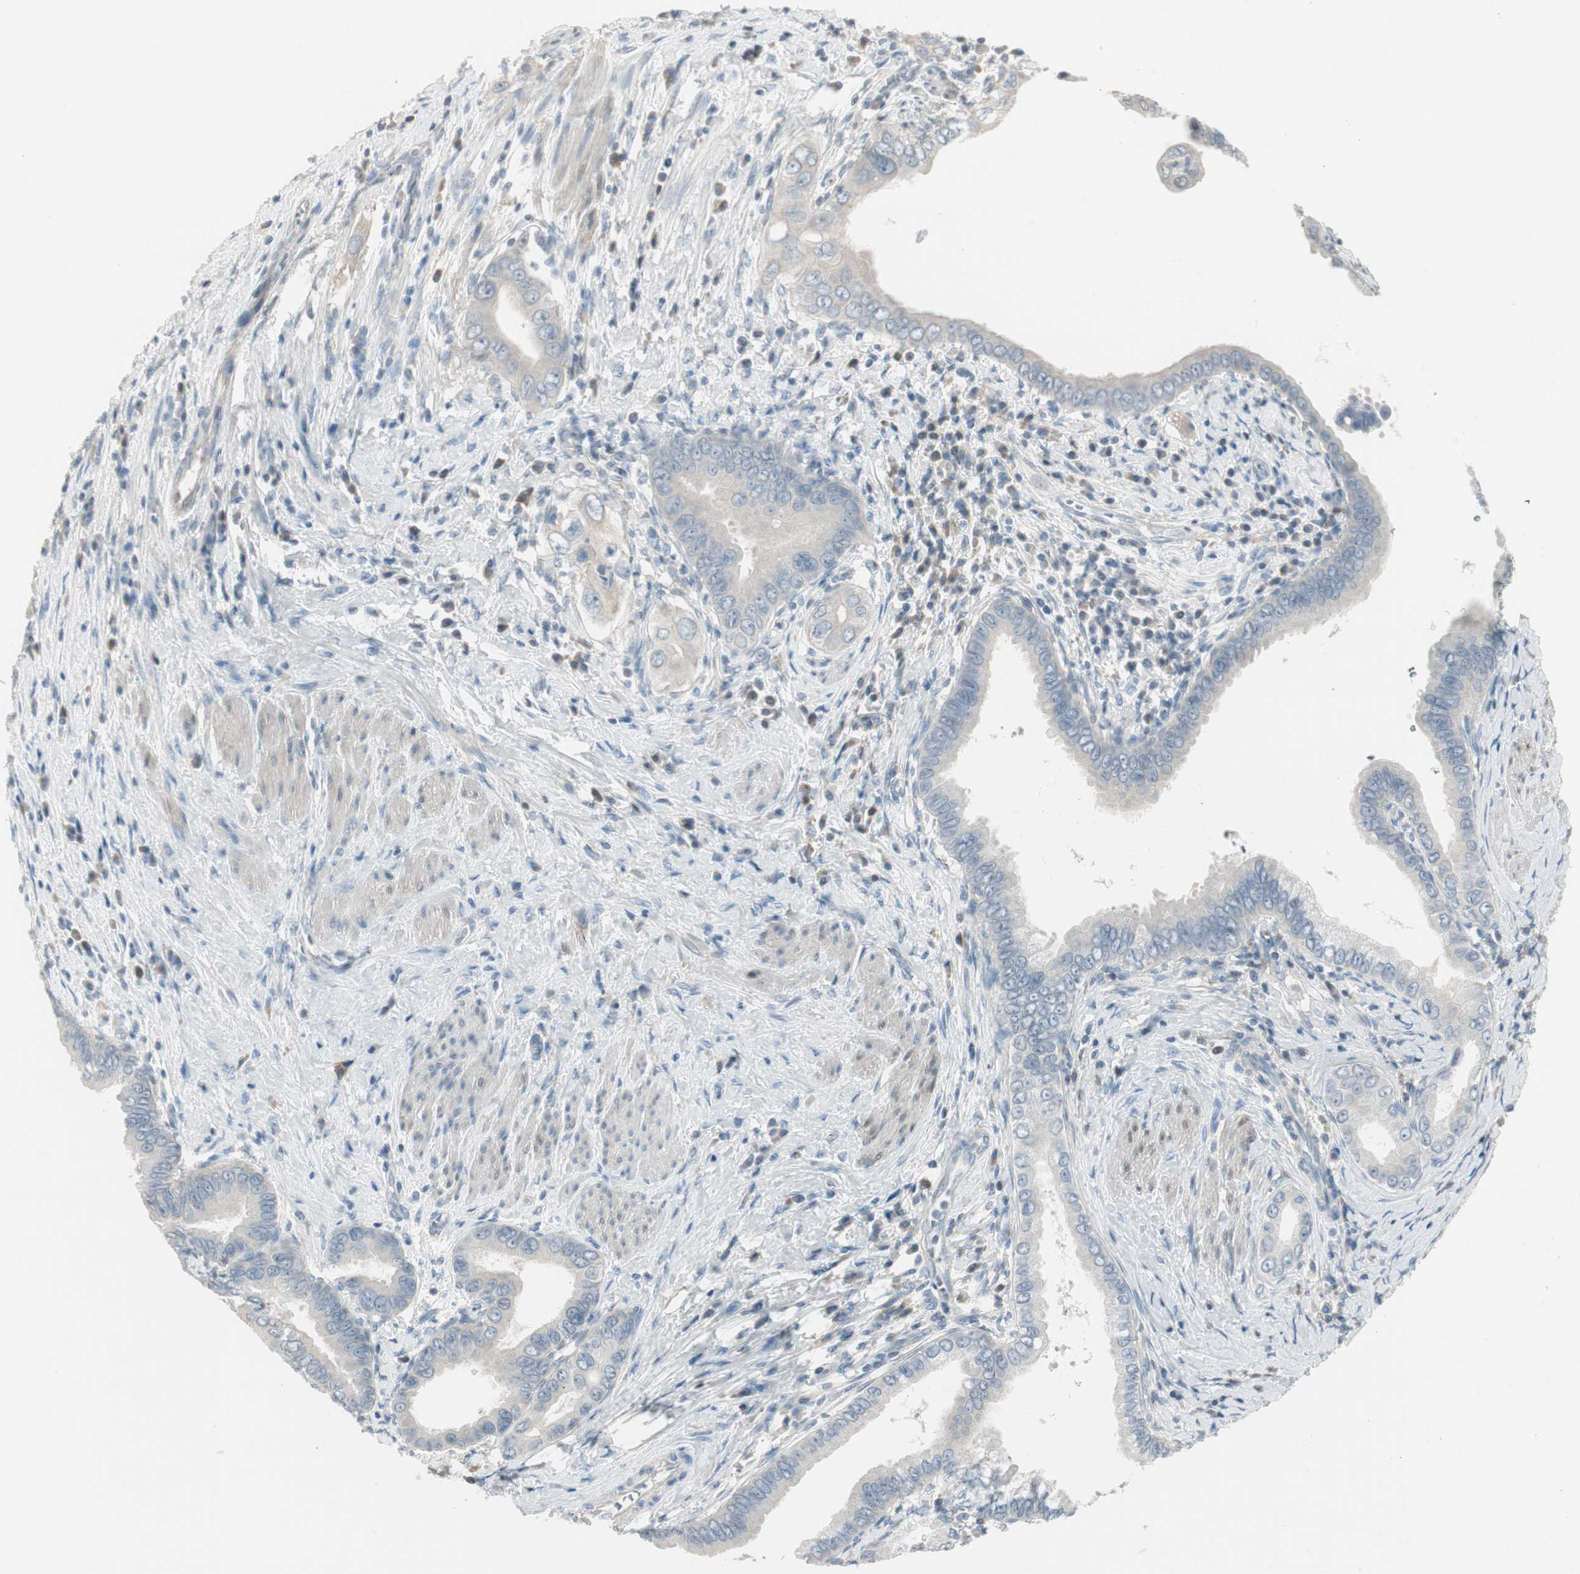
{"staining": {"intensity": "negative", "quantity": "none", "location": "none"}, "tissue": "pancreatic cancer", "cell_type": "Tumor cells", "image_type": "cancer", "snomed": [{"axis": "morphology", "description": "Normal tissue, NOS"}, {"axis": "topography", "description": "Lymph node"}], "caption": "This is an immunohistochemistry histopathology image of human pancreatic cancer. There is no positivity in tumor cells.", "gene": "EVA1A", "patient": {"sex": "male", "age": 50}}